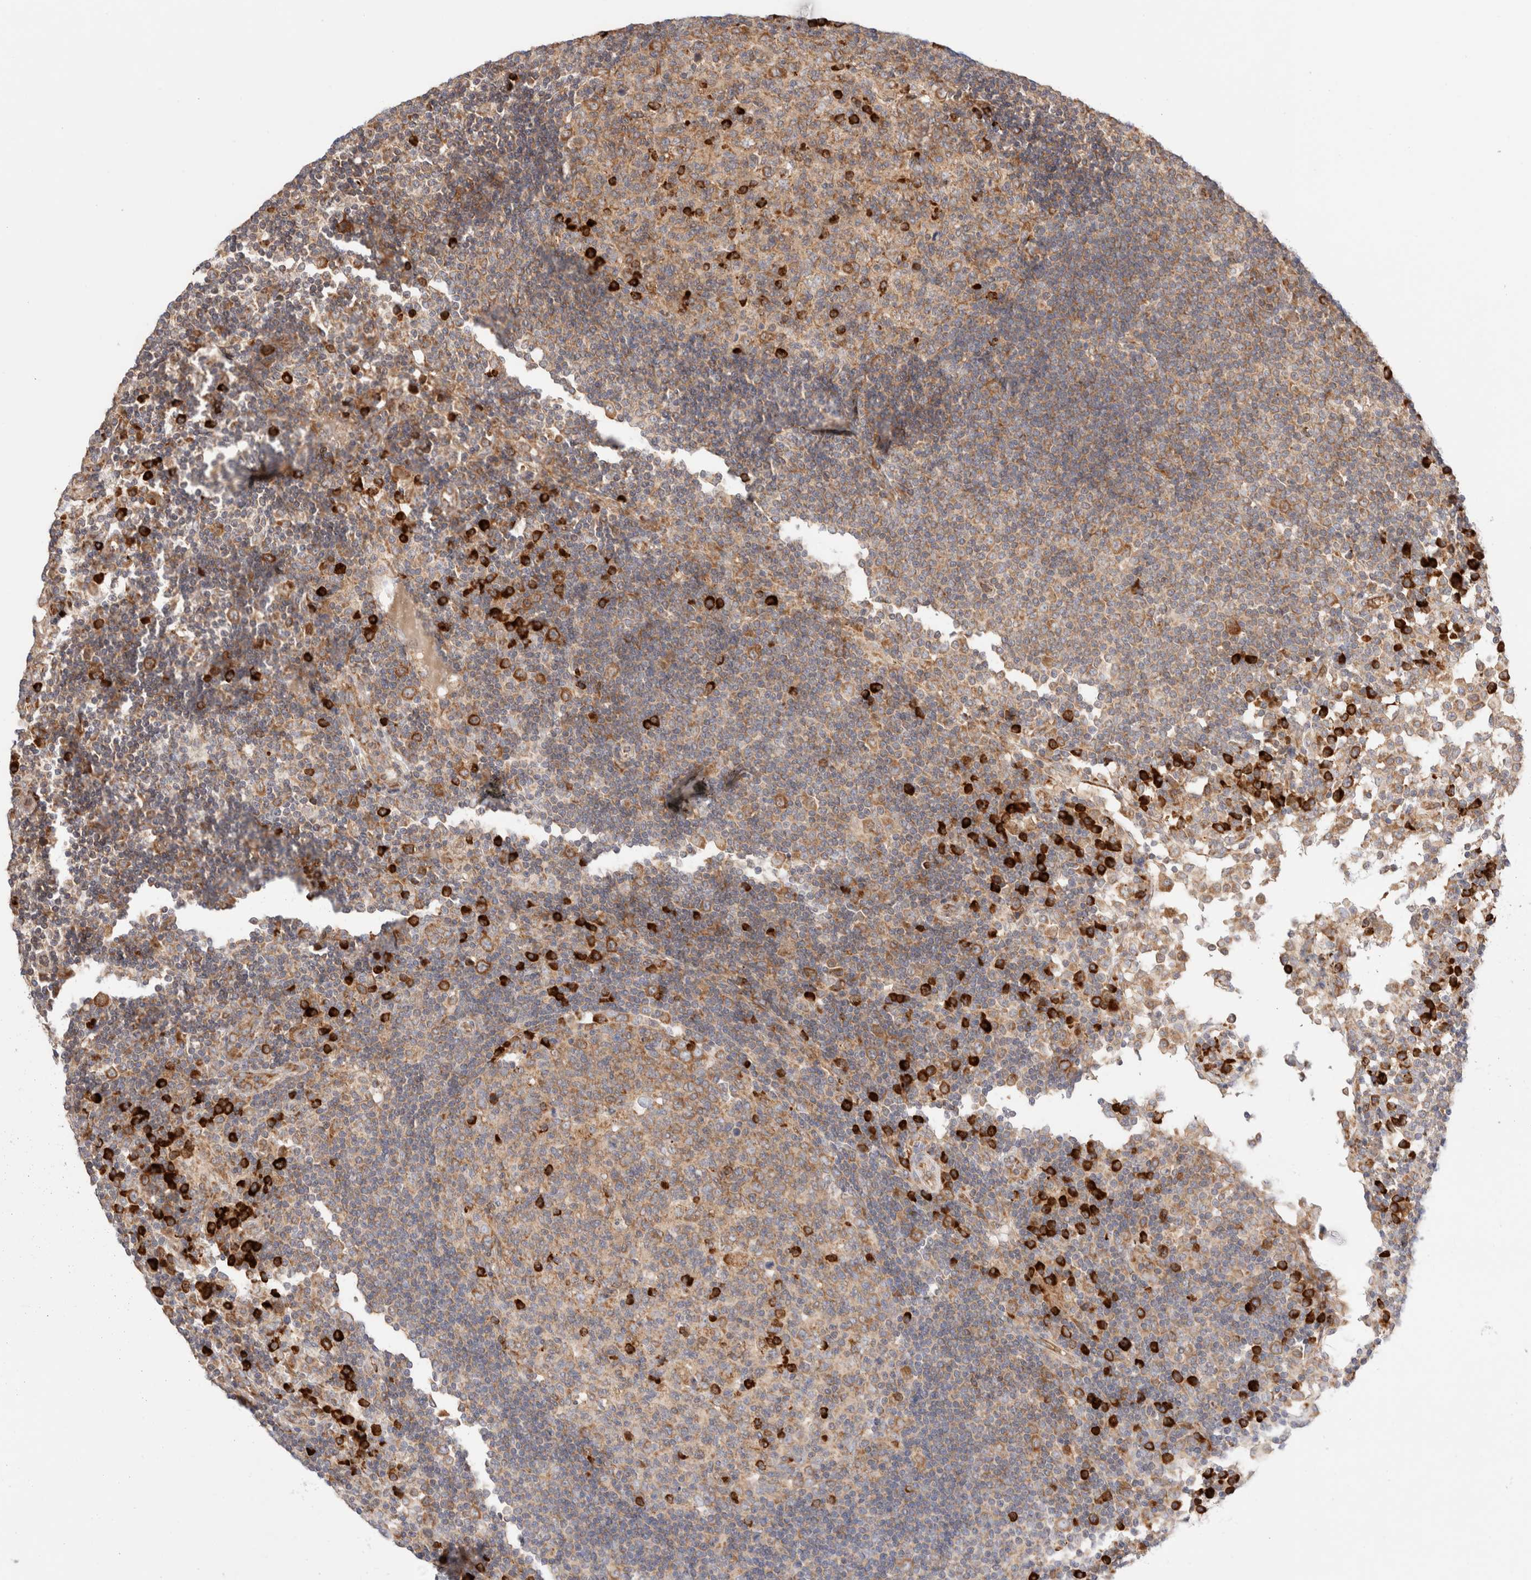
{"staining": {"intensity": "moderate", "quantity": ">75%", "location": "cytoplasmic/membranous"}, "tissue": "lymph node", "cell_type": "Germinal center cells", "image_type": "normal", "snomed": [{"axis": "morphology", "description": "Normal tissue, NOS"}, {"axis": "topography", "description": "Lymph node"}], "caption": "This image demonstrates immunohistochemistry (IHC) staining of unremarkable human lymph node, with medium moderate cytoplasmic/membranous staining in about >75% of germinal center cells.", "gene": "UTS2B", "patient": {"sex": "female", "age": 53}}